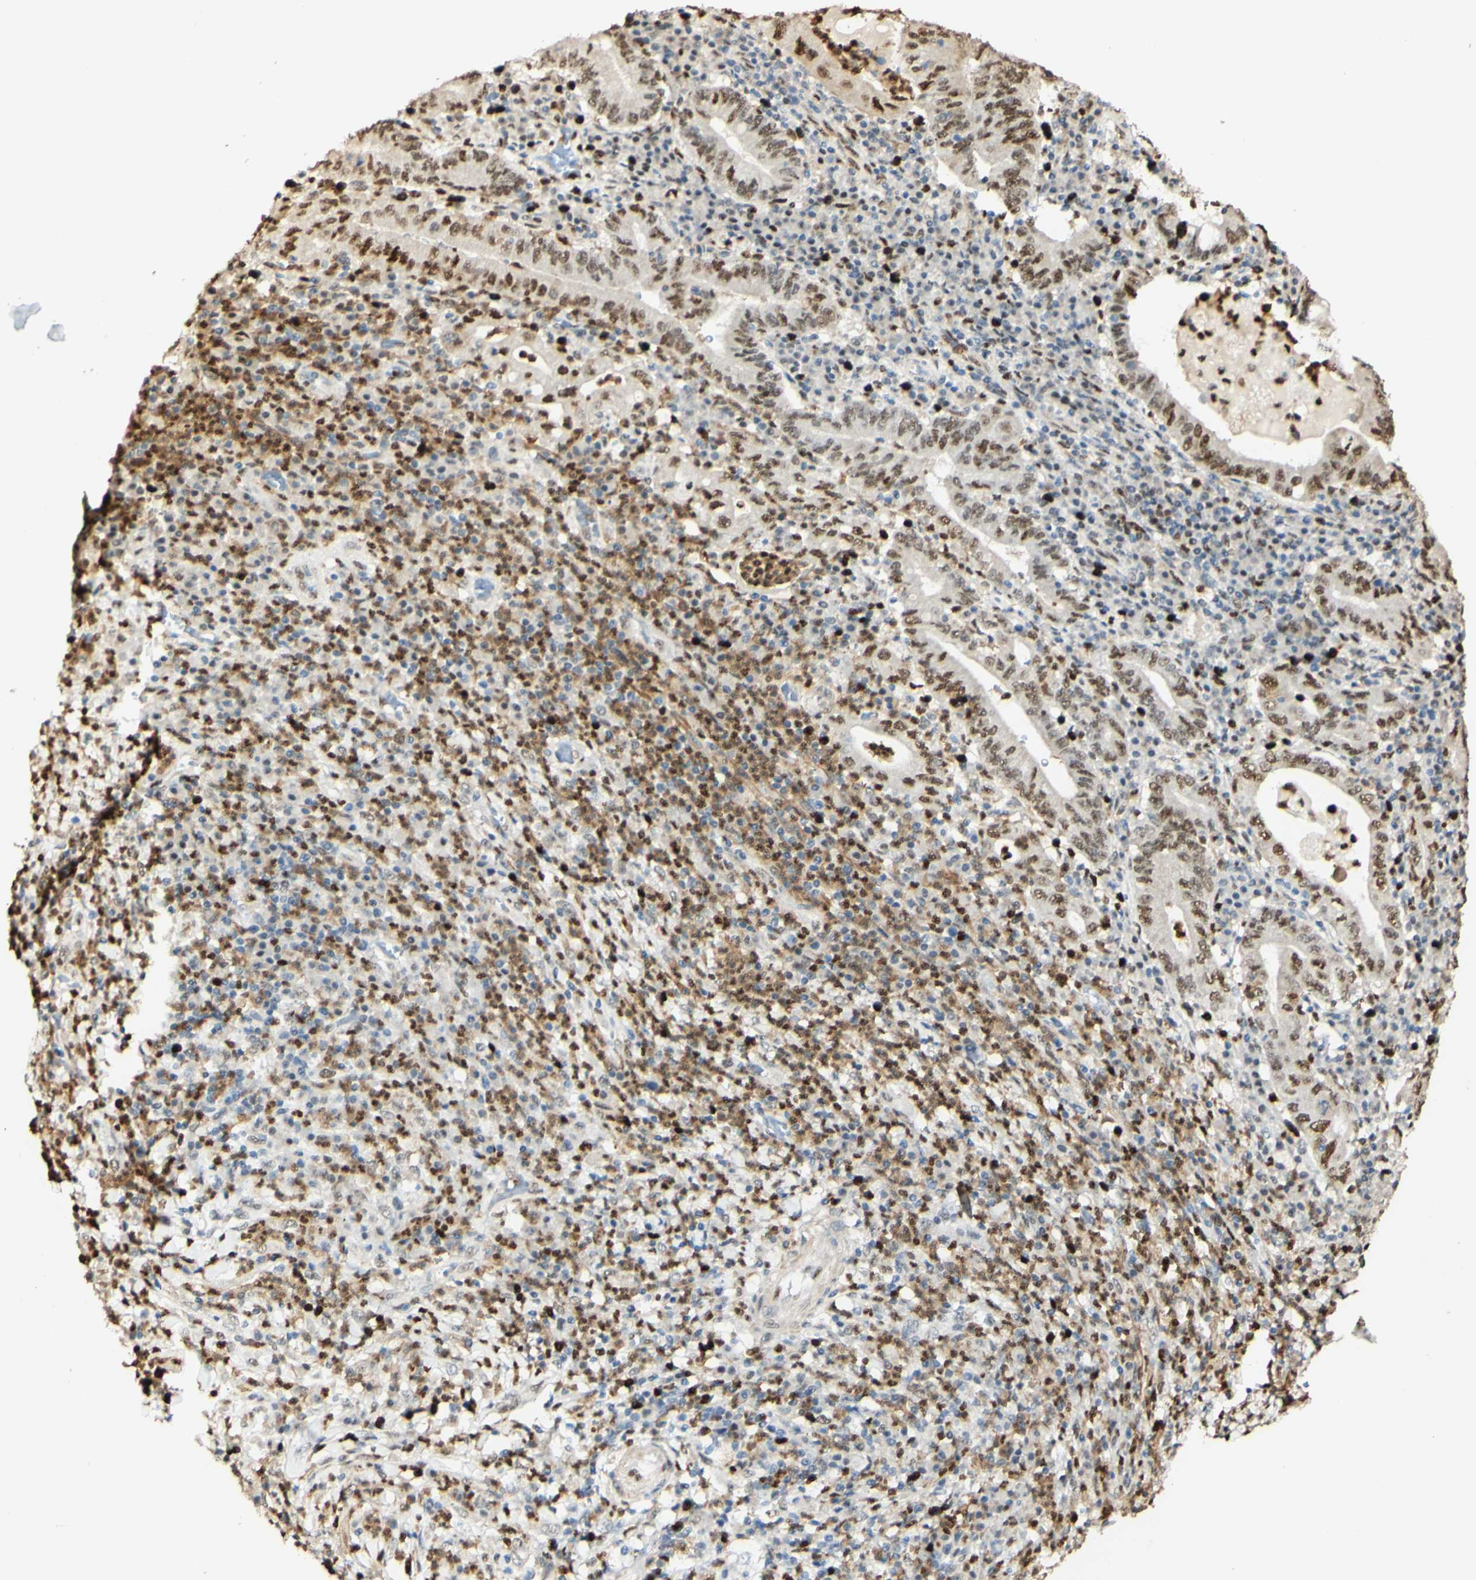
{"staining": {"intensity": "strong", "quantity": ">75%", "location": "nuclear"}, "tissue": "stomach cancer", "cell_type": "Tumor cells", "image_type": "cancer", "snomed": [{"axis": "morphology", "description": "Normal tissue, NOS"}, {"axis": "morphology", "description": "Adenocarcinoma, NOS"}, {"axis": "topography", "description": "Esophagus"}, {"axis": "topography", "description": "Stomach, upper"}, {"axis": "topography", "description": "Peripheral nerve tissue"}], "caption": "About >75% of tumor cells in human stomach cancer reveal strong nuclear protein expression as visualized by brown immunohistochemical staining.", "gene": "MAP3K4", "patient": {"sex": "male", "age": 62}}